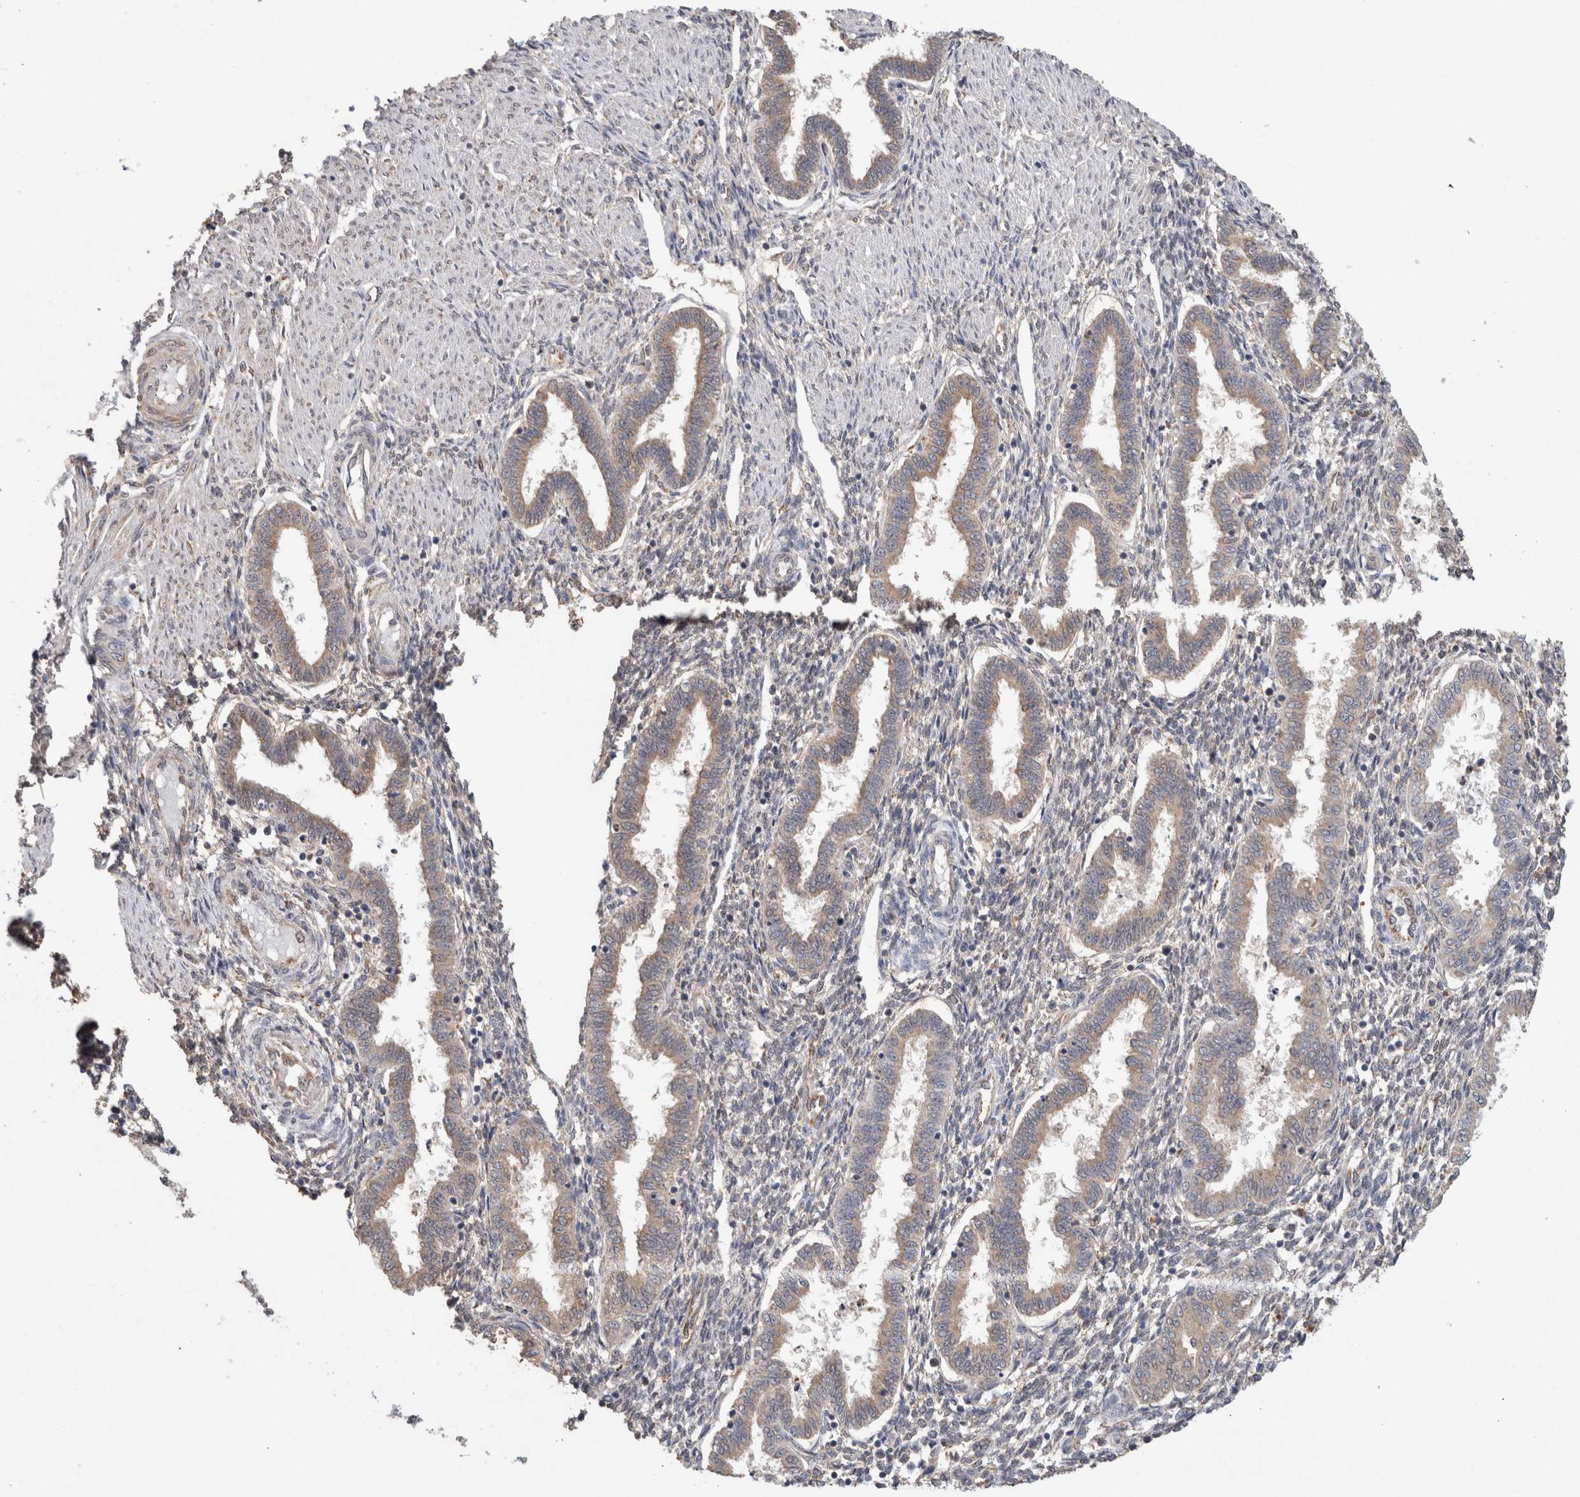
{"staining": {"intensity": "negative", "quantity": "none", "location": "none"}, "tissue": "endometrium", "cell_type": "Cells in endometrial stroma", "image_type": "normal", "snomed": [{"axis": "morphology", "description": "Normal tissue, NOS"}, {"axis": "topography", "description": "Endometrium"}], "caption": "Immunohistochemical staining of unremarkable endometrium demonstrates no significant positivity in cells in endometrial stroma.", "gene": "RAB14", "patient": {"sex": "female", "age": 33}}